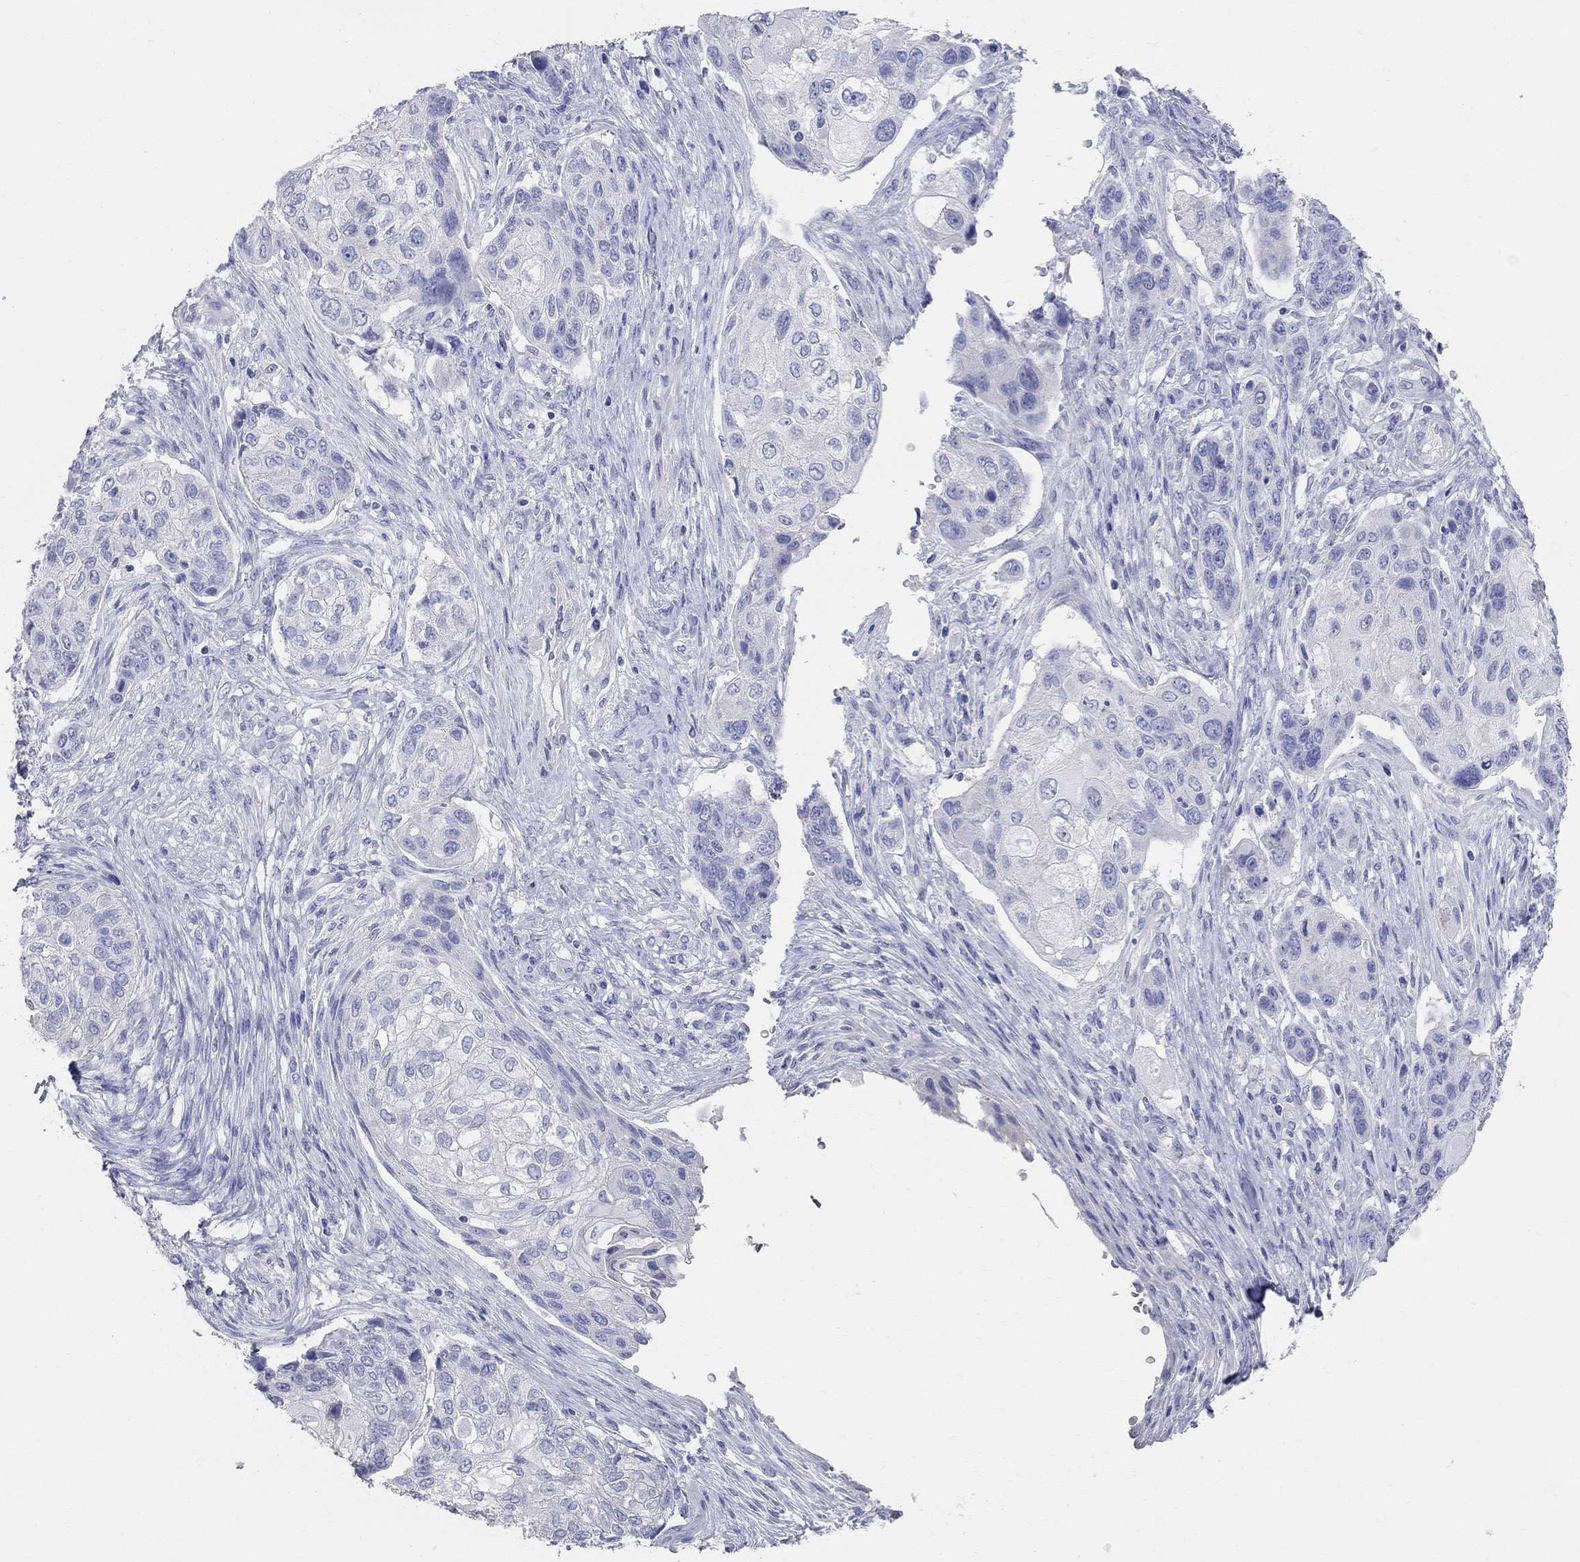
{"staining": {"intensity": "negative", "quantity": "none", "location": "none"}, "tissue": "lung cancer", "cell_type": "Tumor cells", "image_type": "cancer", "snomed": [{"axis": "morphology", "description": "Normal tissue, NOS"}, {"axis": "morphology", "description": "Squamous cell carcinoma, NOS"}, {"axis": "topography", "description": "Bronchus"}, {"axis": "topography", "description": "Lung"}], "caption": "IHC of lung squamous cell carcinoma shows no staining in tumor cells.", "gene": "AOX1", "patient": {"sex": "male", "age": 69}}